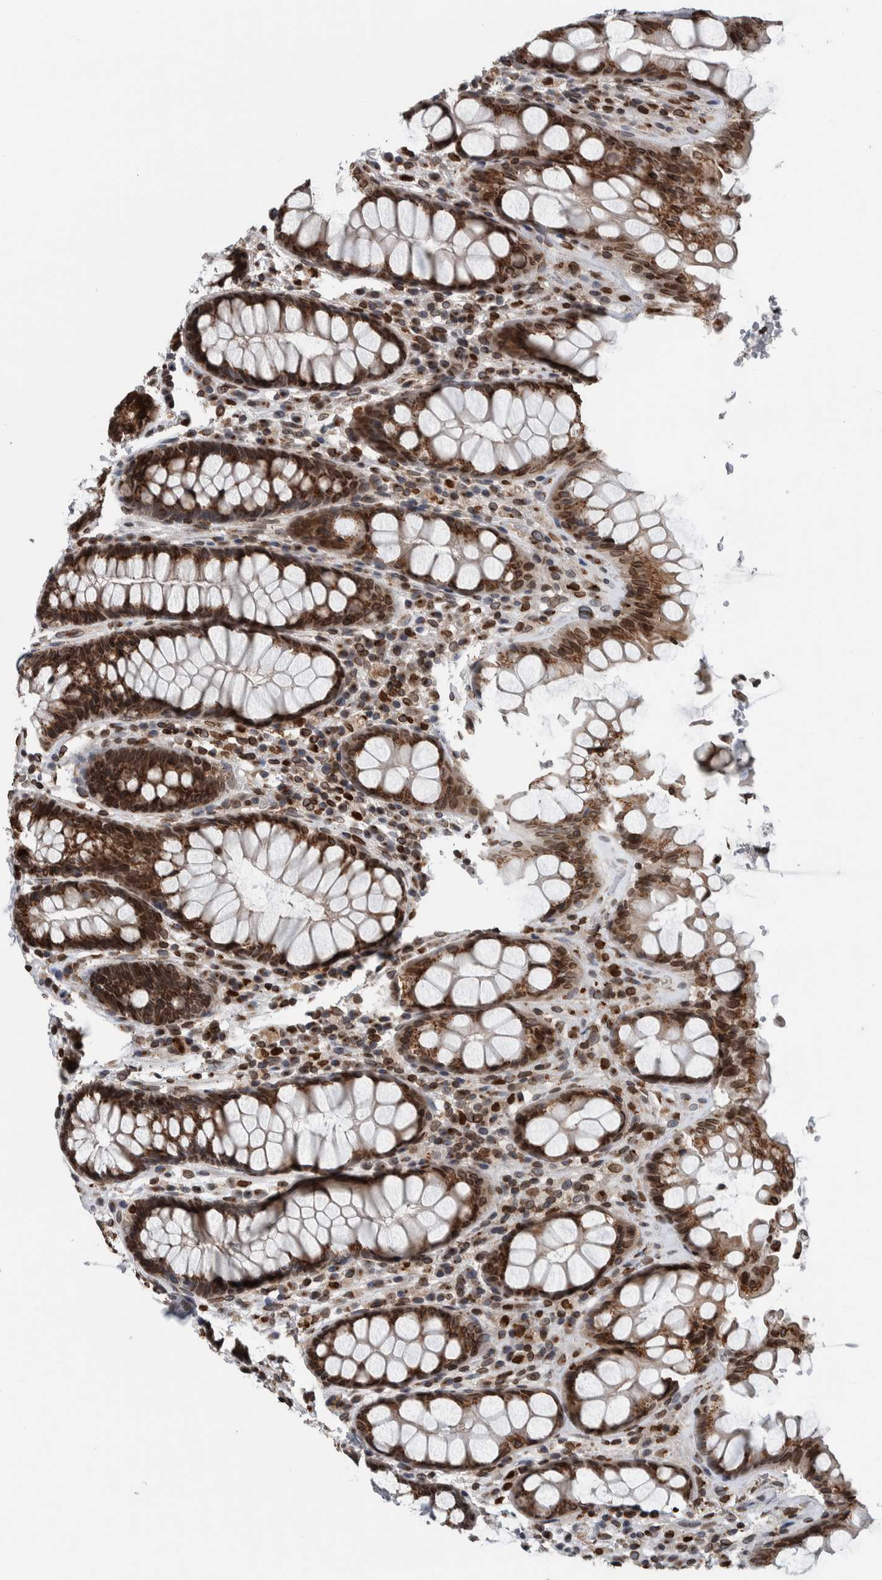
{"staining": {"intensity": "strong", "quantity": ">75%", "location": "cytoplasmic/membranous,nuclear"}, "tissue": "rectum", "cell_type": "Glandular cells", "image_type": "normal", "snomed": [{"axis": "morphology", "description": "Normal tissue, NOS"}, {"axis": "topography", "description": "Rectum"}], "caption": "DAB immunohistochemical staining of normal rectum displays strong cytoplasmic/membranous,nuclear protein positivity in approximately >75% of glandular cells.", "gene": "FAM135B", "patient": {"sex": "male", "age": 64}}